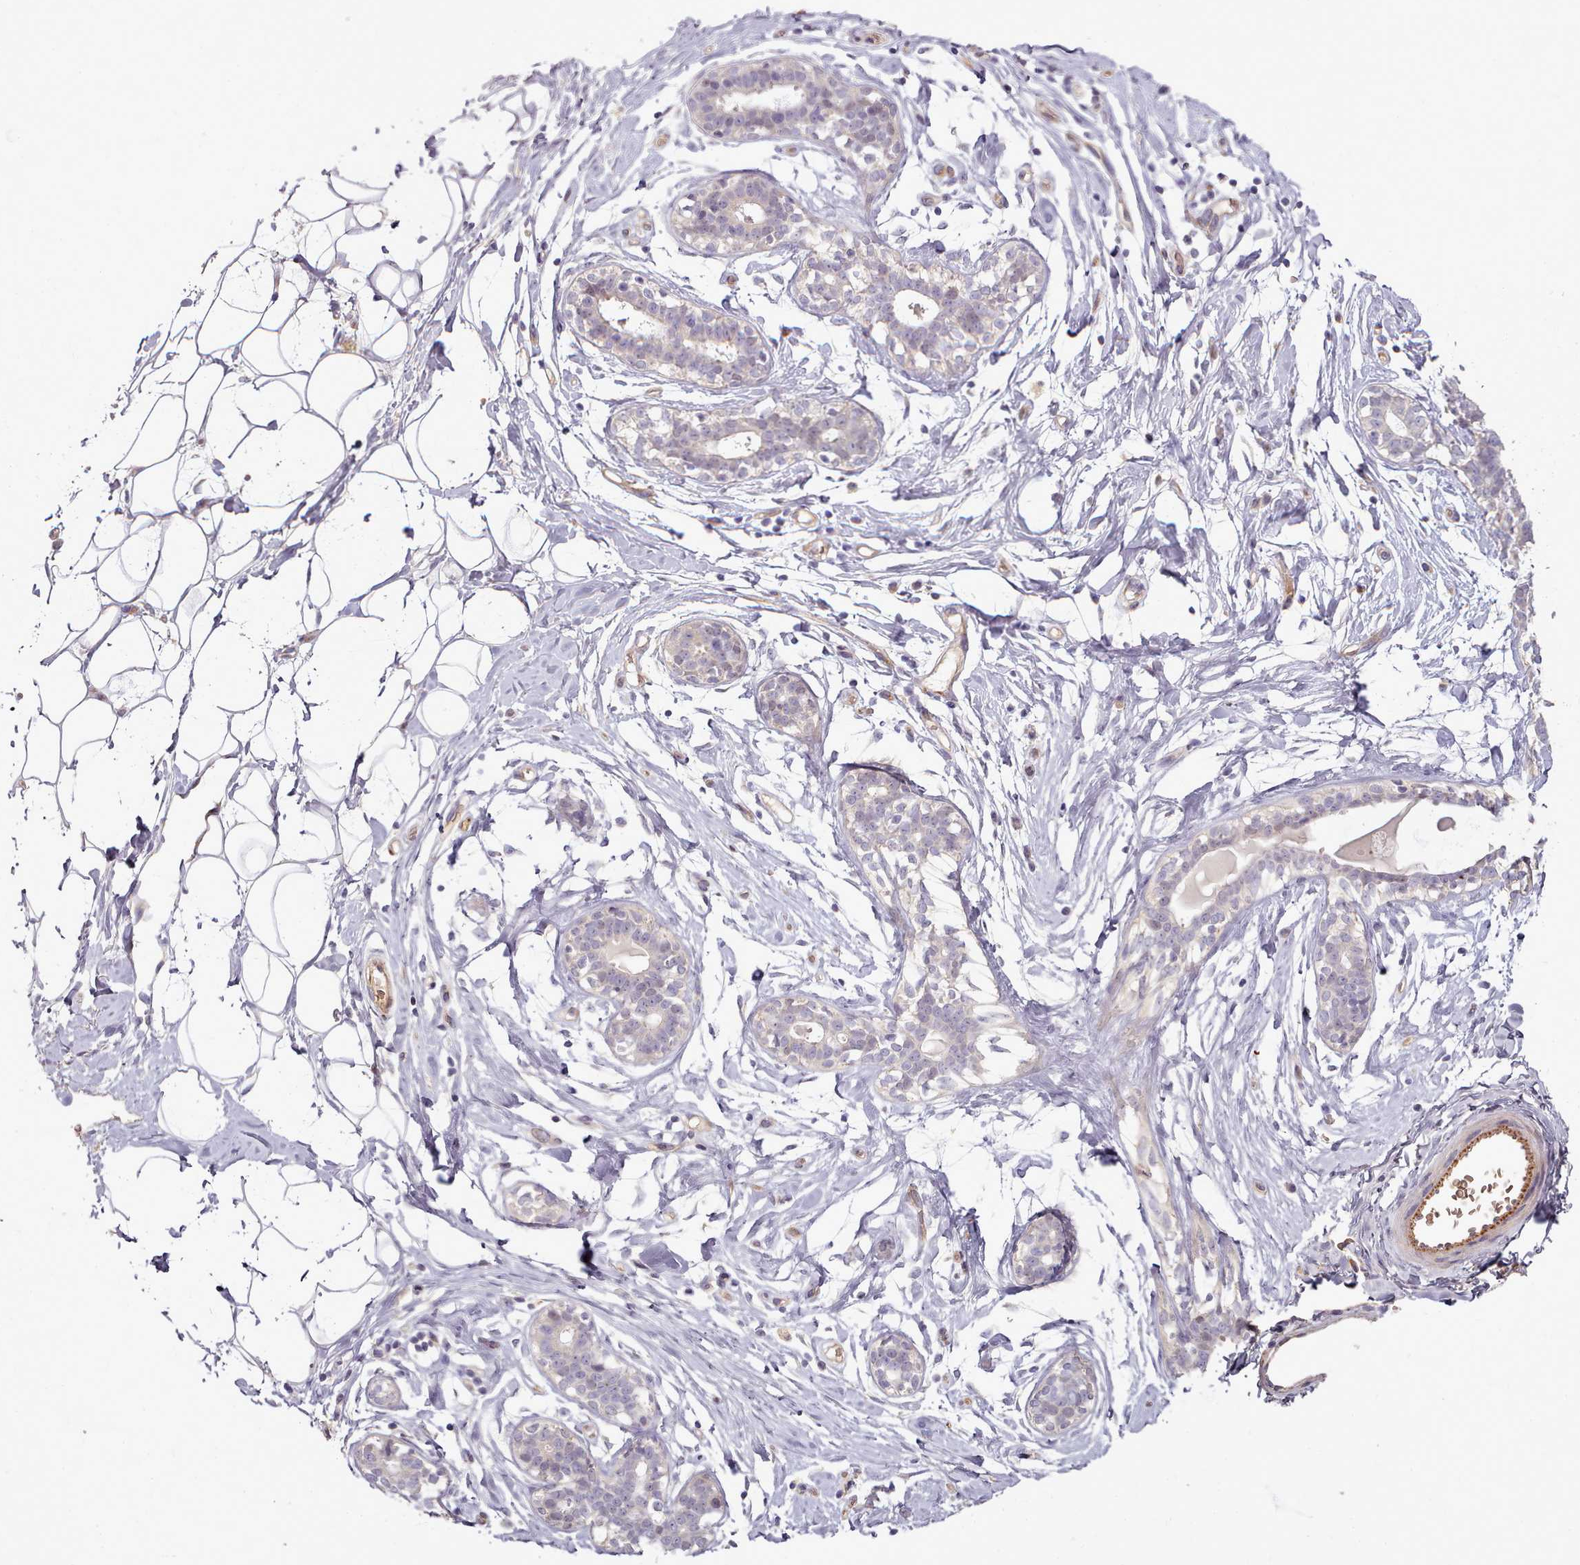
{"staining": {"intensity": "negative", "quantity": "none", "location": "none"}, "tissue": "adipose tissue", "cell_type": "Adipocytes", "image_type": "normal", "snomed": [{"axis": "morphology", "description": "Normal tissue, NOS"}, {"axis": "topography", "description": "Breast"}], "caption": "A high-resolution photomicrograph shows immunohistochemistry staining of unremarkable adipose tissue, which reveals no significant positivity in adipocytes. Nuclei are stained in blue.", "gene": "C1QTNF5", "patient": {"sex": "female", "age": 26}}